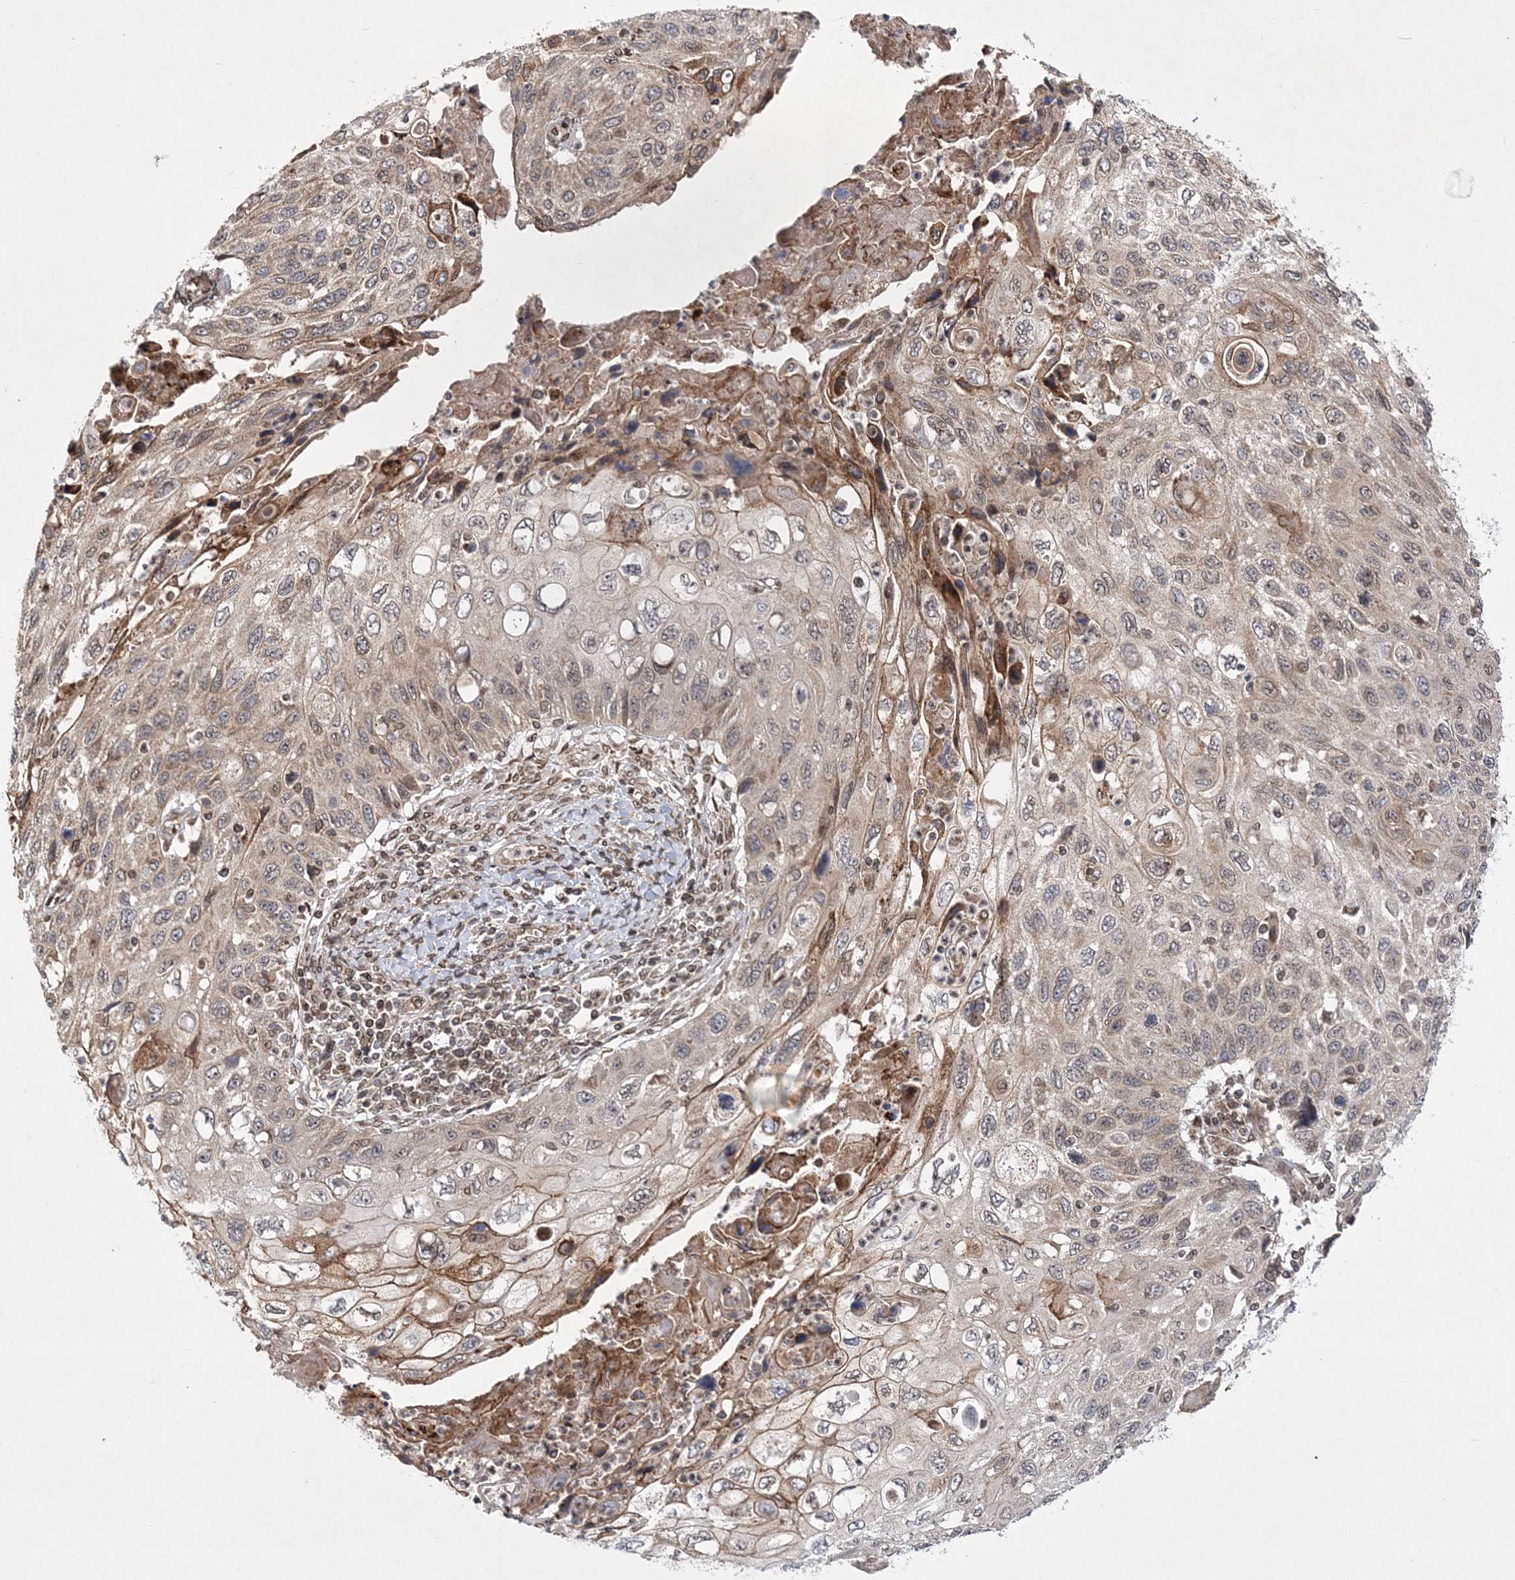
{"staining": {"intensity": "moderate", "quantity": "<25%", "location": "cytoplasmic/membranous"}, "tissue": "cervical cancer", "cell_type": "Tumor cells", "image_type": "cancer", "snomed": [{"axis": "morphology", "description": "Squamous cell carcinoma, NOS"}, {"axis": "topography", "description": "Cervix"}], "caption": "Tumor cells exhibit moderate cytoplasmic/membranous expression in approximately <25% of cells in cervical cancer (squamous cell carcinoma).", "gene": "DNAJC27", "patient": {"sex": "female", "age": 70}}